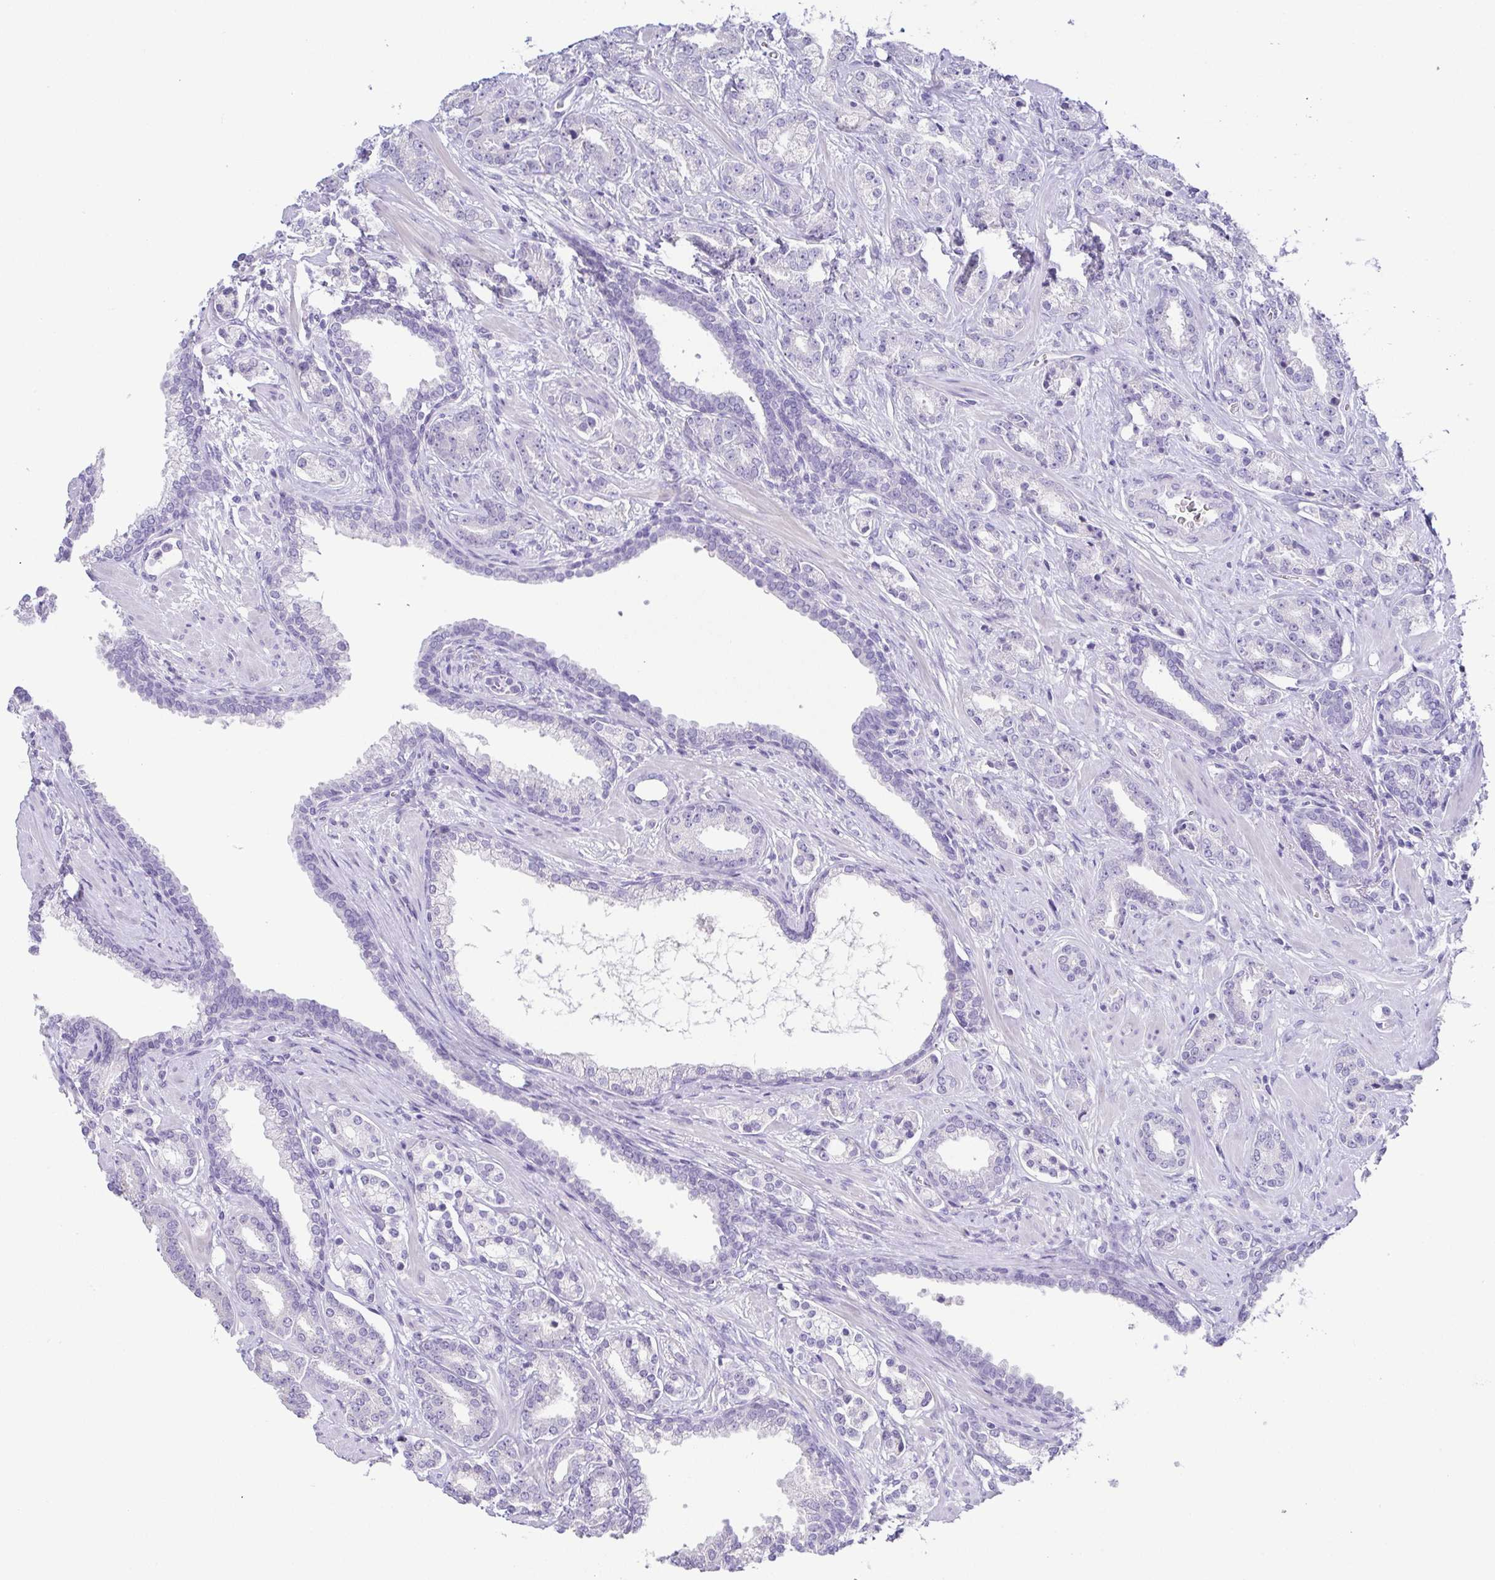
{"staining": {"intensity": "negative", "quantity": "none", "location": "none"}, "tissue": "prostate cancer", "cell_type": "Tumor cells", "image_type": "cancer", "snomed": [{"axis": "morphology", "description": "Adenocarcinoma, High grade"}, {"axis": "topography", "description": "Prostate"}], "caption": "A photomicrograph of human prostate adenocarcinoma (high-grade) is negative for staining in tumor cells.", "gene": "HAPLN2", "patient": {"sex": "male", "age": 60}}